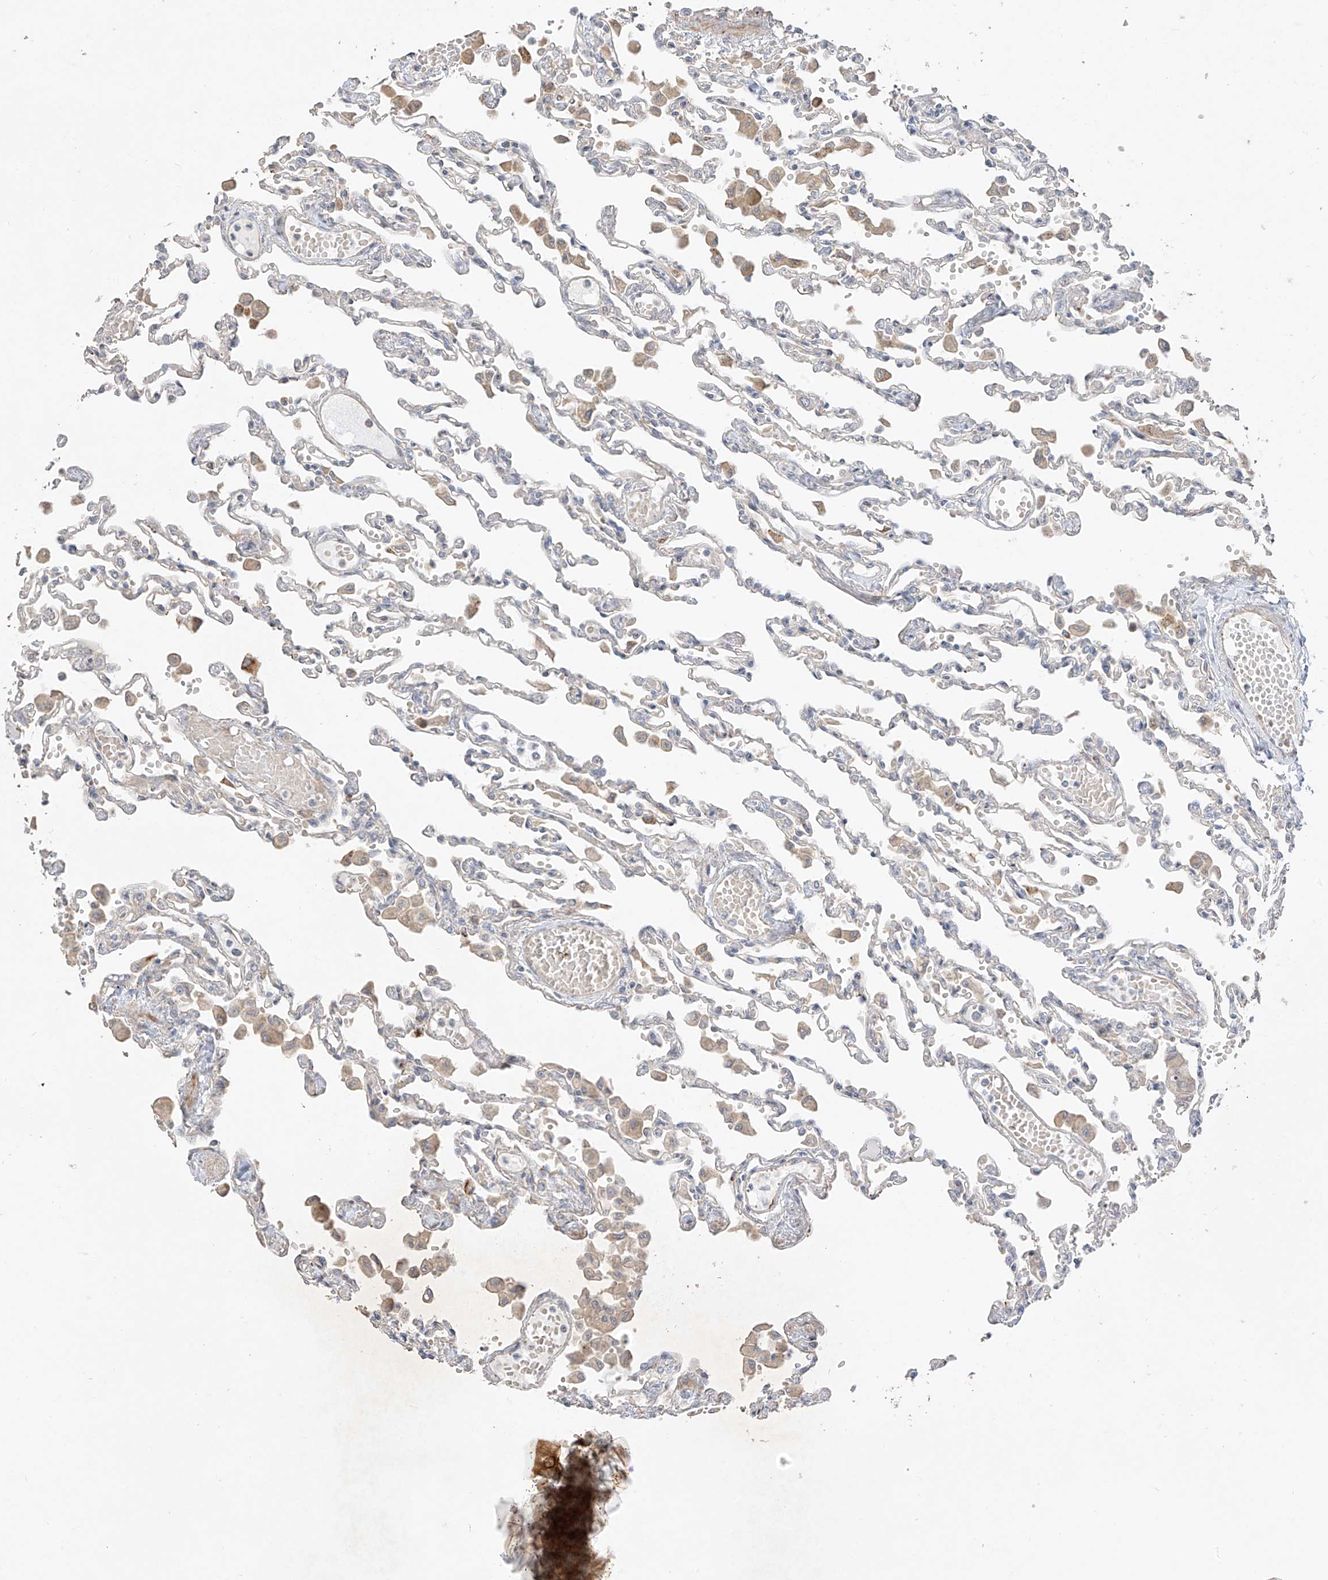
{"staining": {"intensity": "negative", "quantity": "none", "location": "none"}, "tissue": "lung", "cell_type": "Alveolar cells", "image_type": "normal", "snomed": [{"axis": "morphology", "description": "Normal tissue, NOS"}, {"axis": "topography", "description": "Bronchus"}, {"axis": "topography", "description": "Lung"}], "caption": "Immunohistochemistry (IHC) of unremarkable lung displays no staining in alveolar cells.", "gene": "DCDC2", "patient": {"sex": "female", "age": 49}}